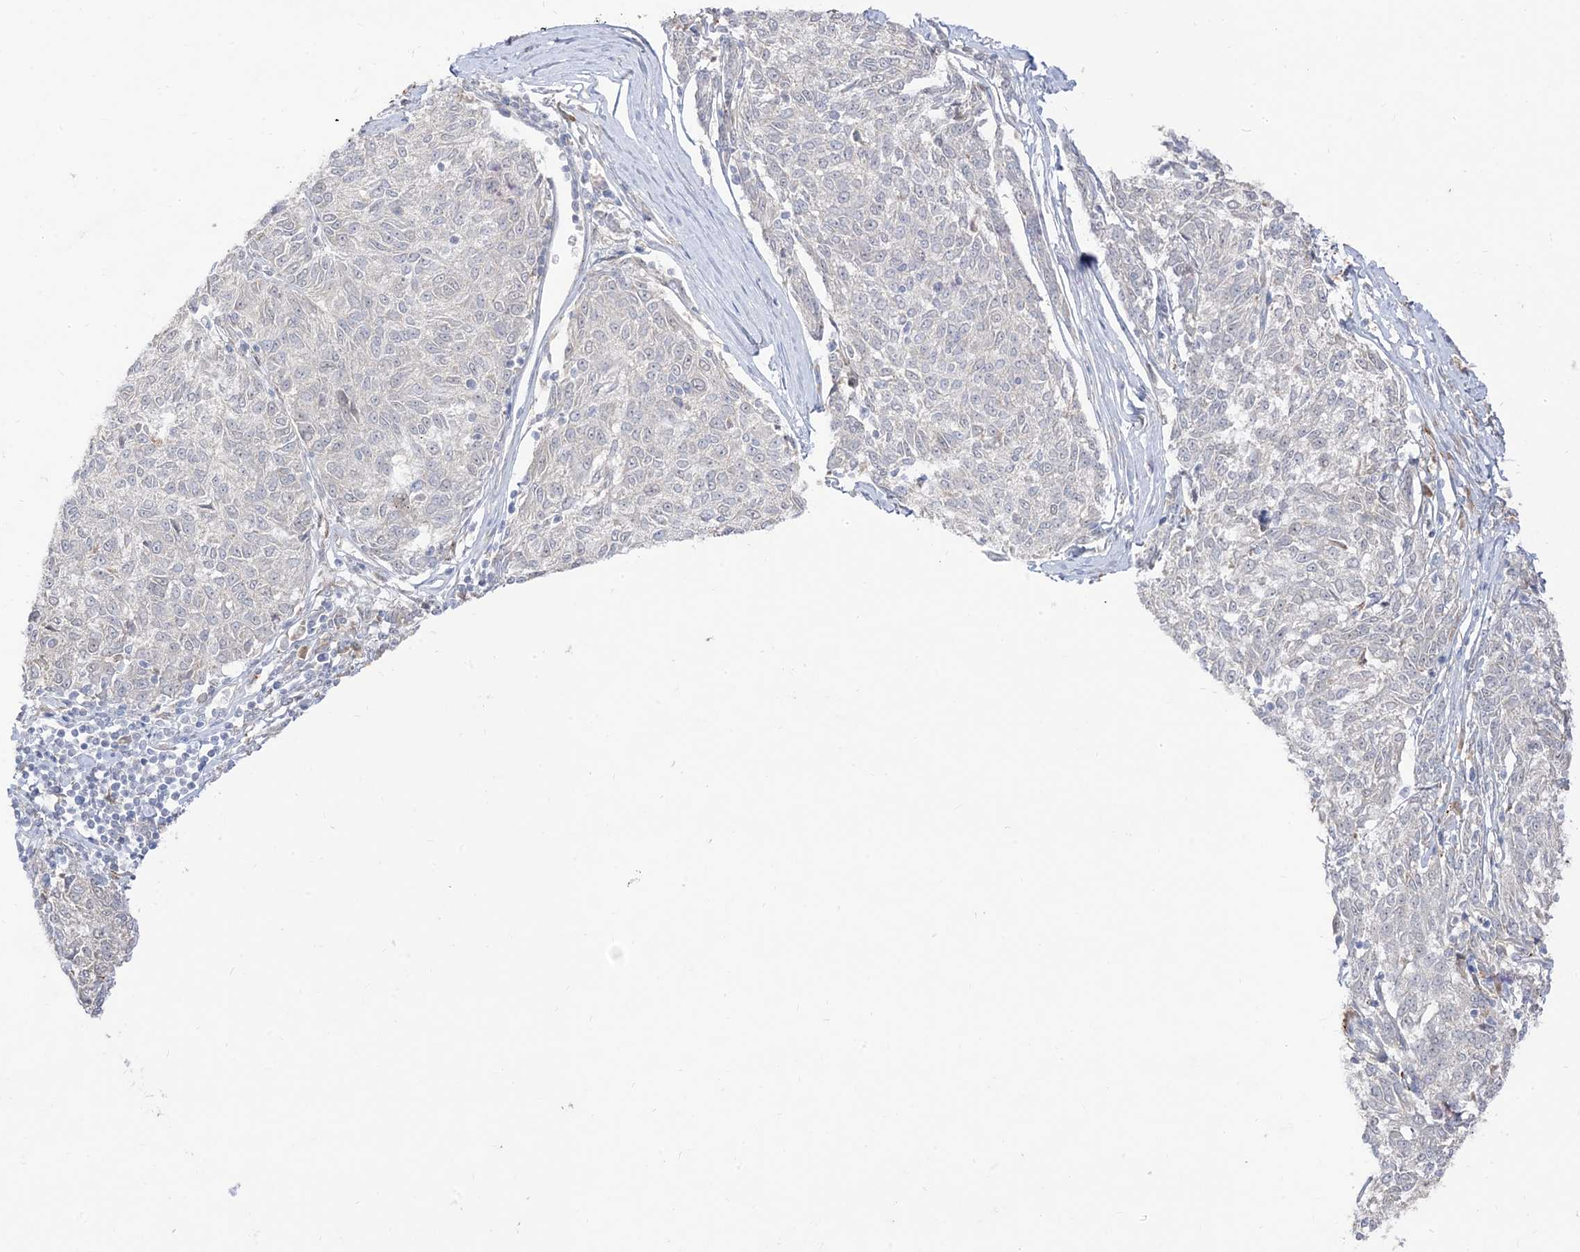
{"staining": {"intensity": "negative", "quantity": "none", "location": "none"}, "tissue": "melanoma", "cell_type": "Tumor cells", "image_type": "cancer", "snomed": [{"axis": "morphology", "description": "Malignant melanoma, NOS"}, {"axis": "topography", "description": "Skin"}], "caption": "Immunohistochemical staining of human melanoma reveals no significant expression in tumor cells.", "gene": "LOXL3", "patient": {"sex": "female", "age": 72}}